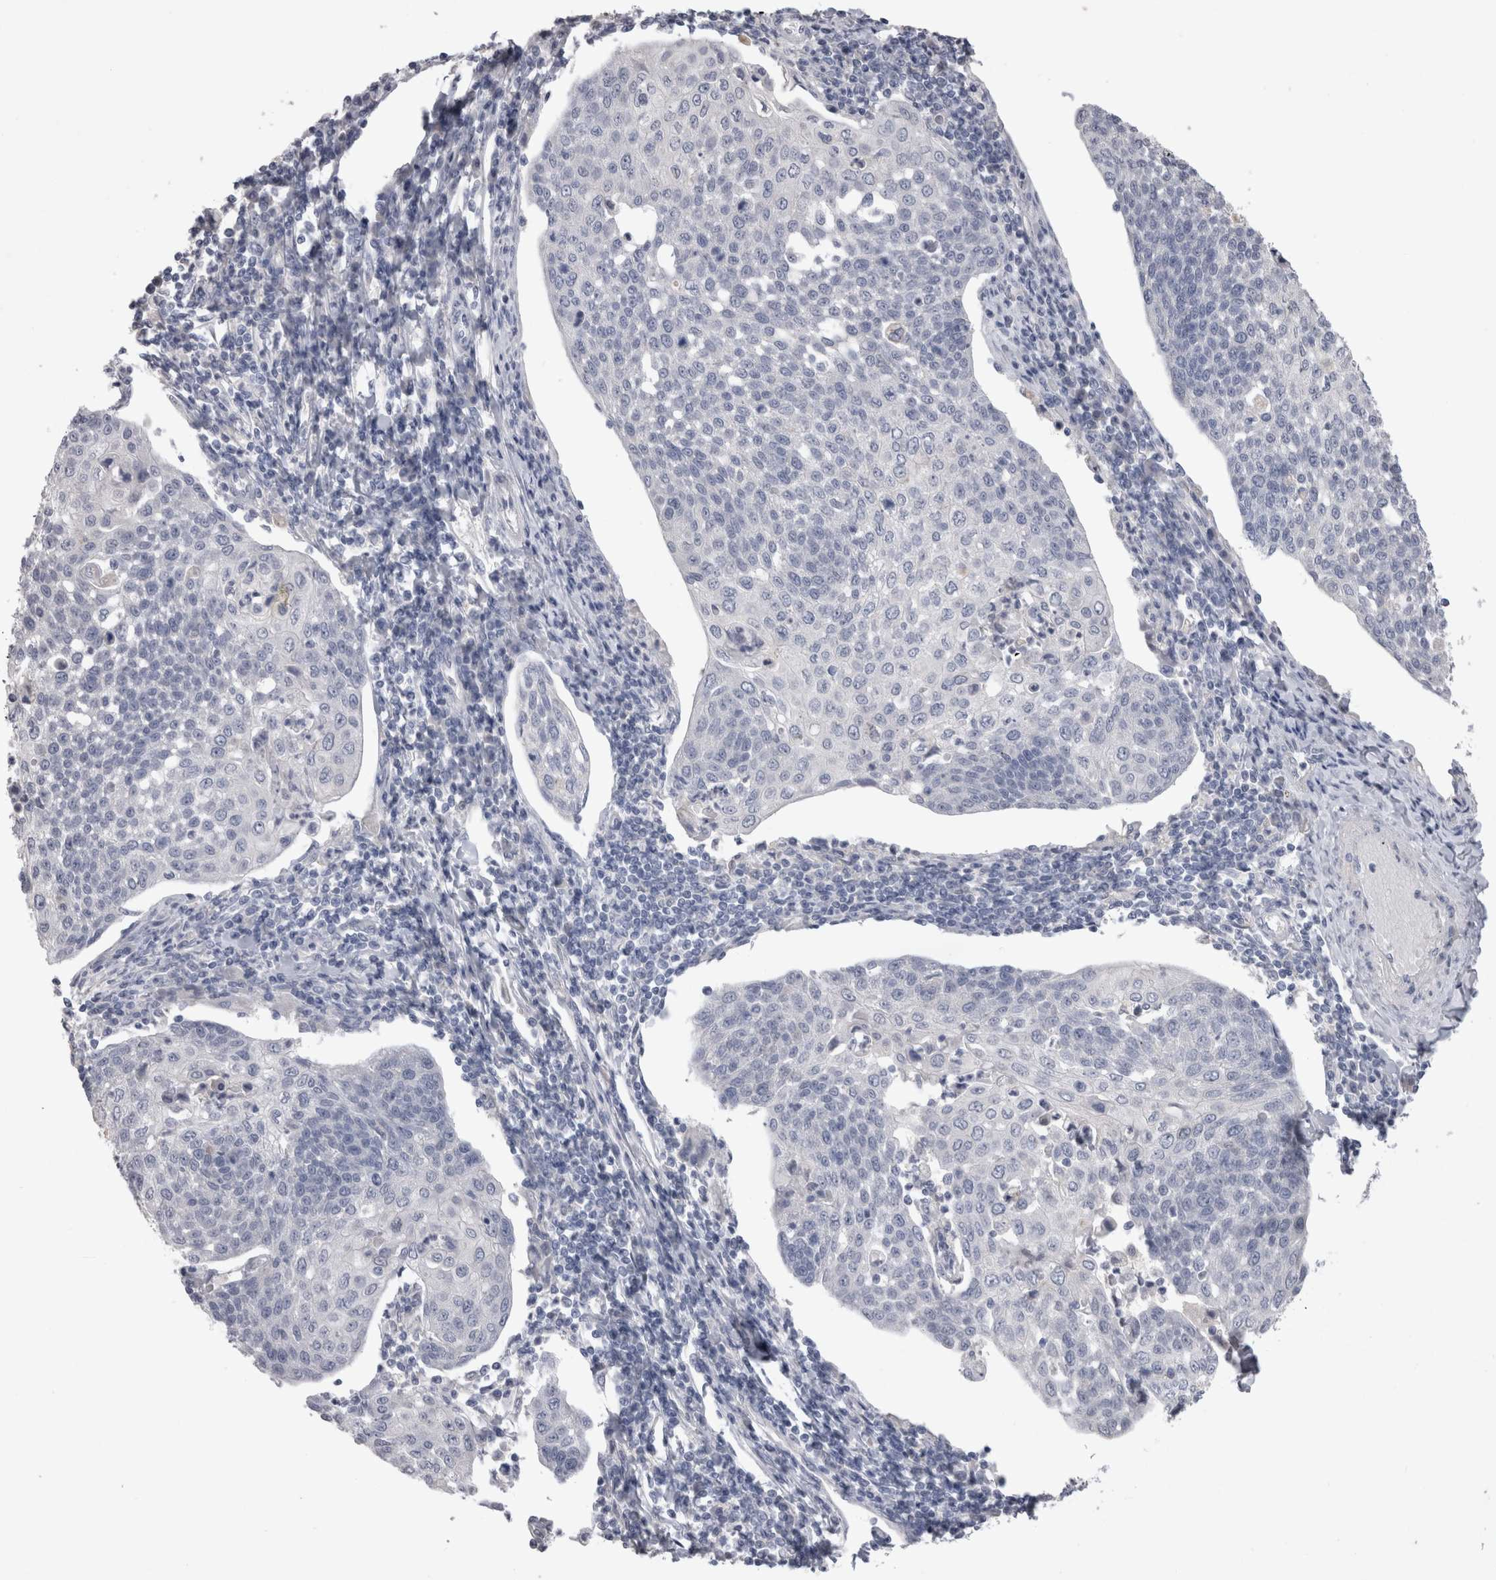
{"staining": {"intensity": "negative", "quantity": "none", "location": "none"}, "tissue": "cervical cancer", "cell_type": "Tumor cells", "image_type": "cancer", "snomed": [{"axis": "morphology", "description": "Squamous cell carcinoma, NOS"}, {"axis": "topography", "description": "Cervix"}], "caption": "A histopathology image of human cervical cancer is negative for staining in tumor cells.", "gene": "ADAM2", "patient": {"sex": "female", "age": 34}}